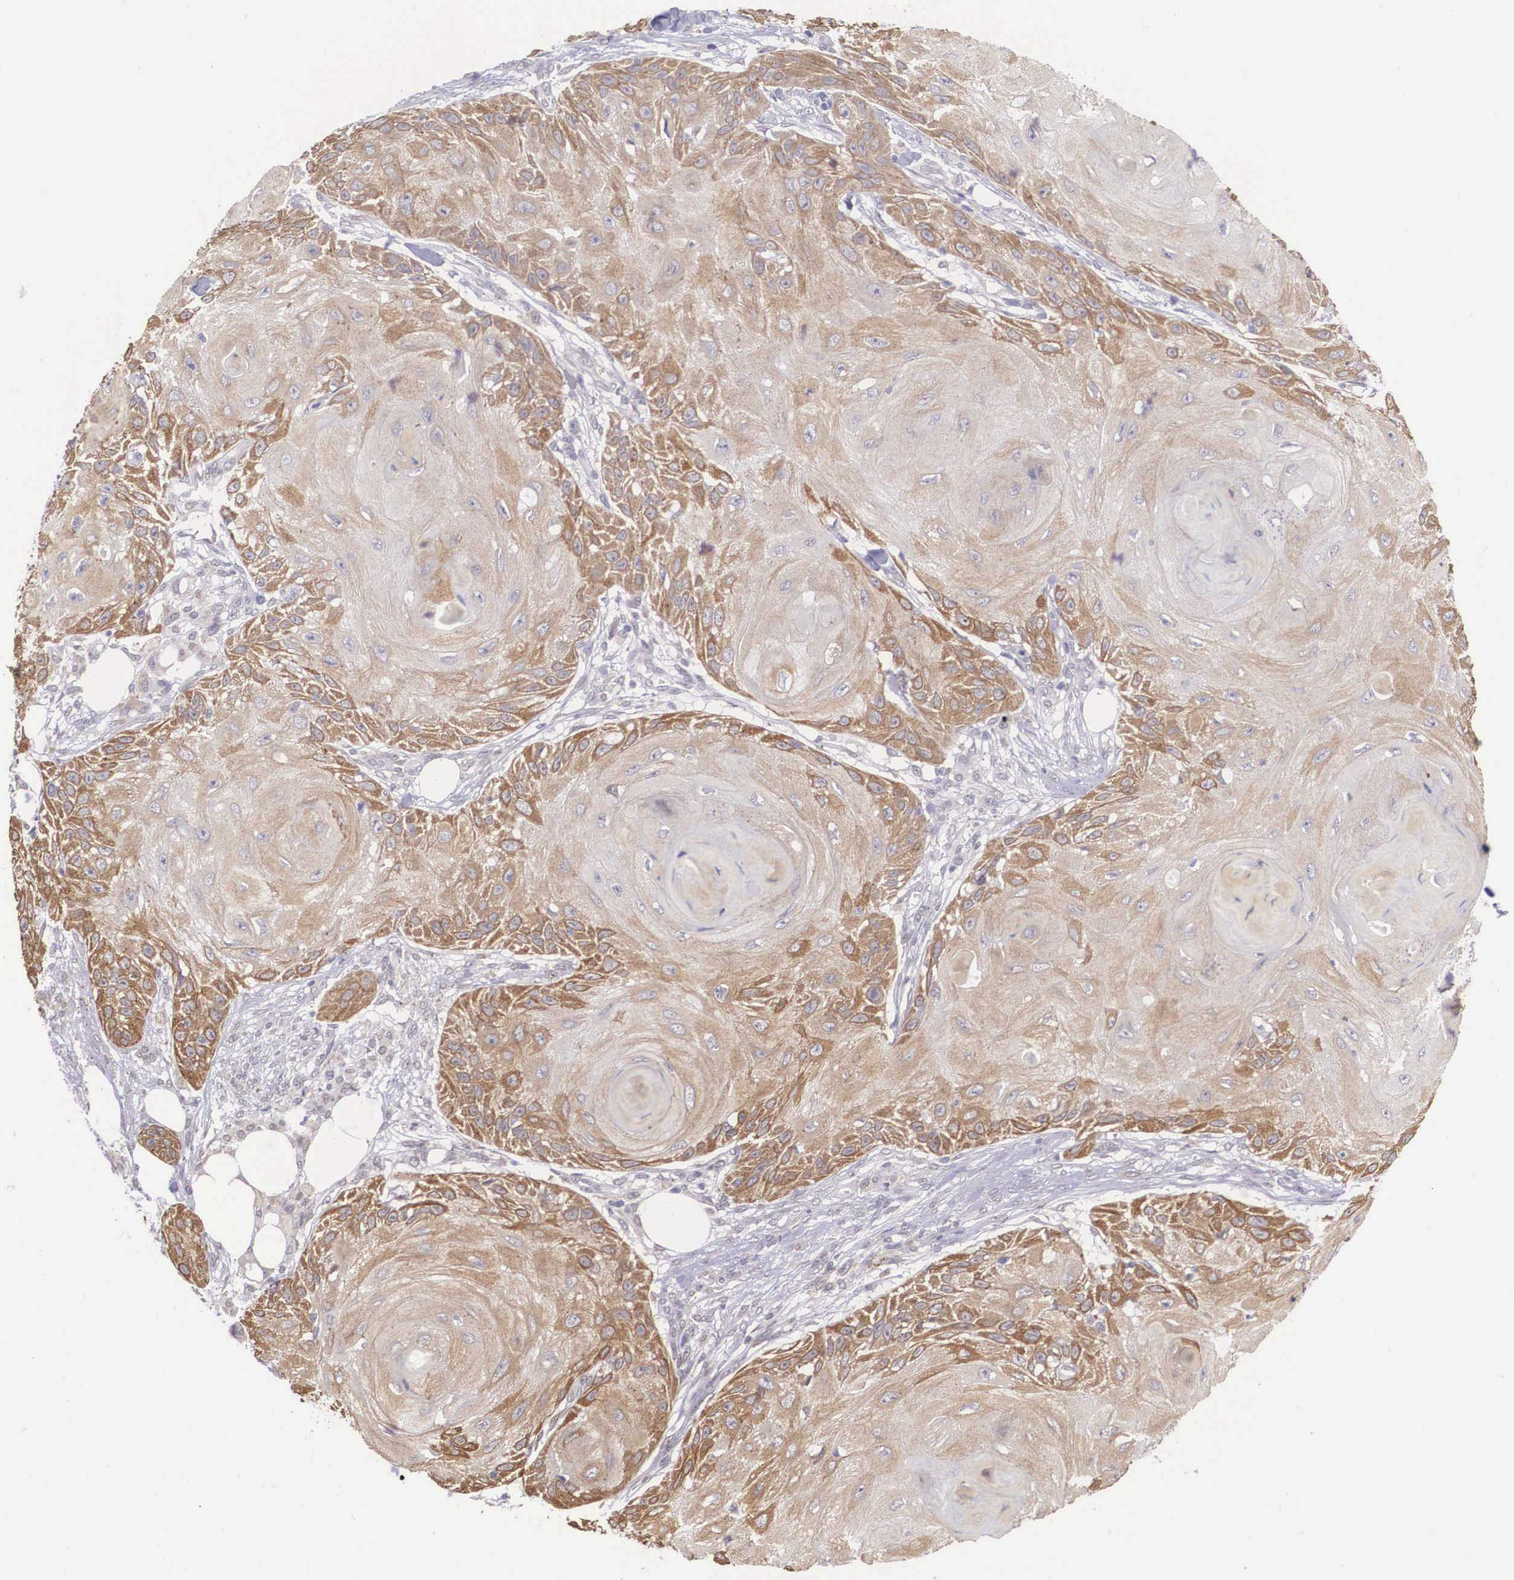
{"staining": {"intensity": "moderate", "quantity": "25%-75%", "location": "cytoplasmic/membranous"}, "tissue": "skin cancer", "cell_type": "Tumor cells", "image_type": "cancer", "snomed": [{"axis": "morphology", "description": "Squamous cell carcinoma, NOS"}, {"axis": "topography", "description": "Skin"}], "caption": "Immunohistochemistry staining of skin cancer (squamous cell carcinoma), which exhibits medium levels of moderate cytoplasmic/membranous positivity in about 25%-75% of tumor cells indicating moderate cytoplasmic/membranous protein staining. The staining was performed using DAB (3,3'-diaminobenzidine) (brown) for protein detection and nuclei were counterstained in hematoxylin (blue).", "gene": "SLC25A21", "patient": {"sex": "female", "age": 88}}